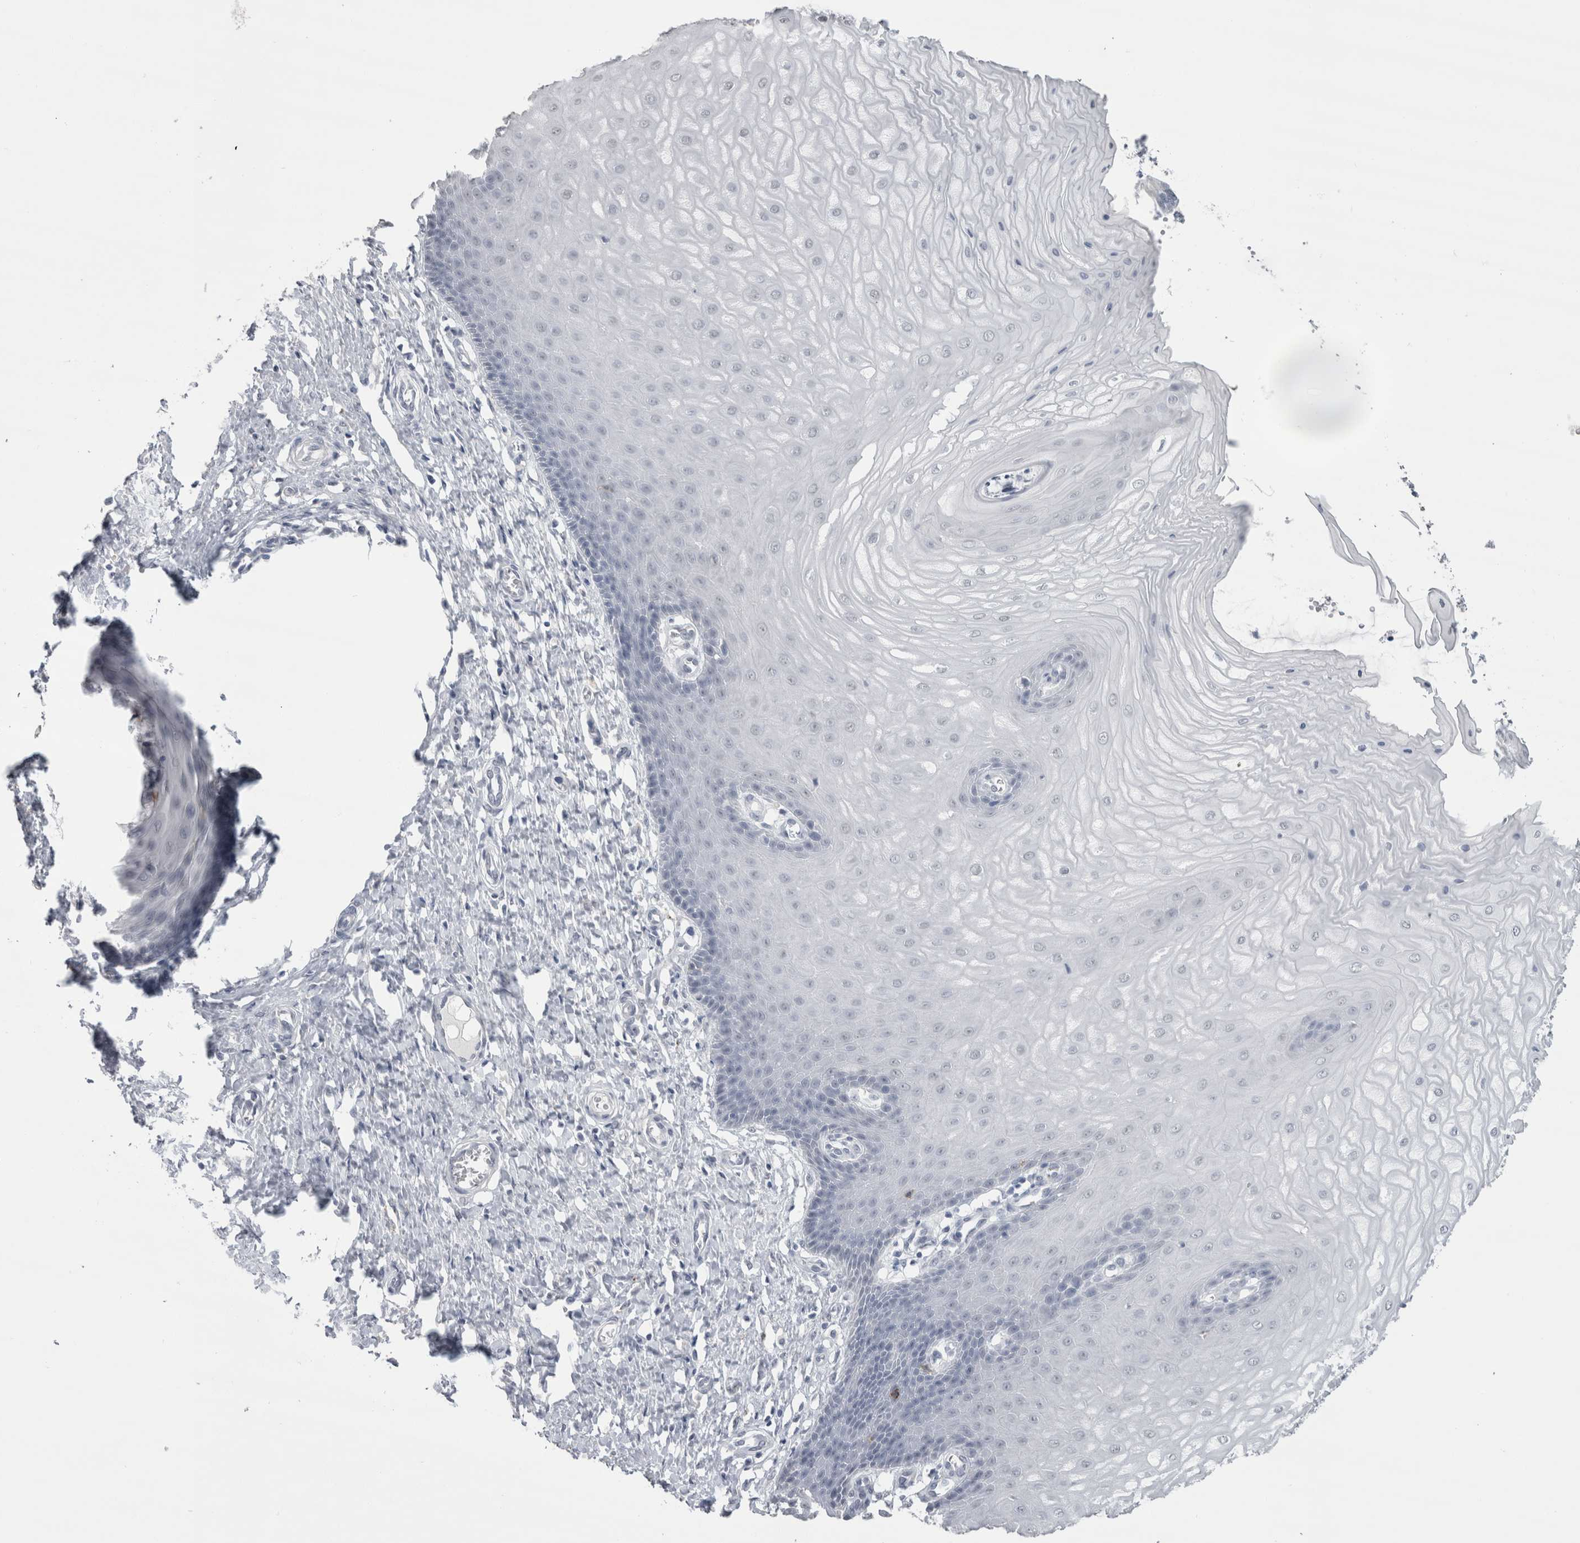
{"staining": {"intensity": "negative", "quantity": "none", "location": "none"}, "tissue": "cervix", "cell_type": "Glandular cells", "image_type": "normal", "snomed": [{"axis": "morphology", "description": "Normal tissue, NOS"}, {"axis": "topography", "description": "Cervix"}], "caption": "DAB (3,3'-diaminobenzidine) immunohistochemical staining of benign human cervix exhibits no significant positivity in glandular cells. Brightfield microscopy of immunohistochemistry (IHC) stained with DAB (brown) and hematoxylin (blue), captured at high magnification.", "gene": "CDH17", "patient": {"sex": "female", "age": 55}}